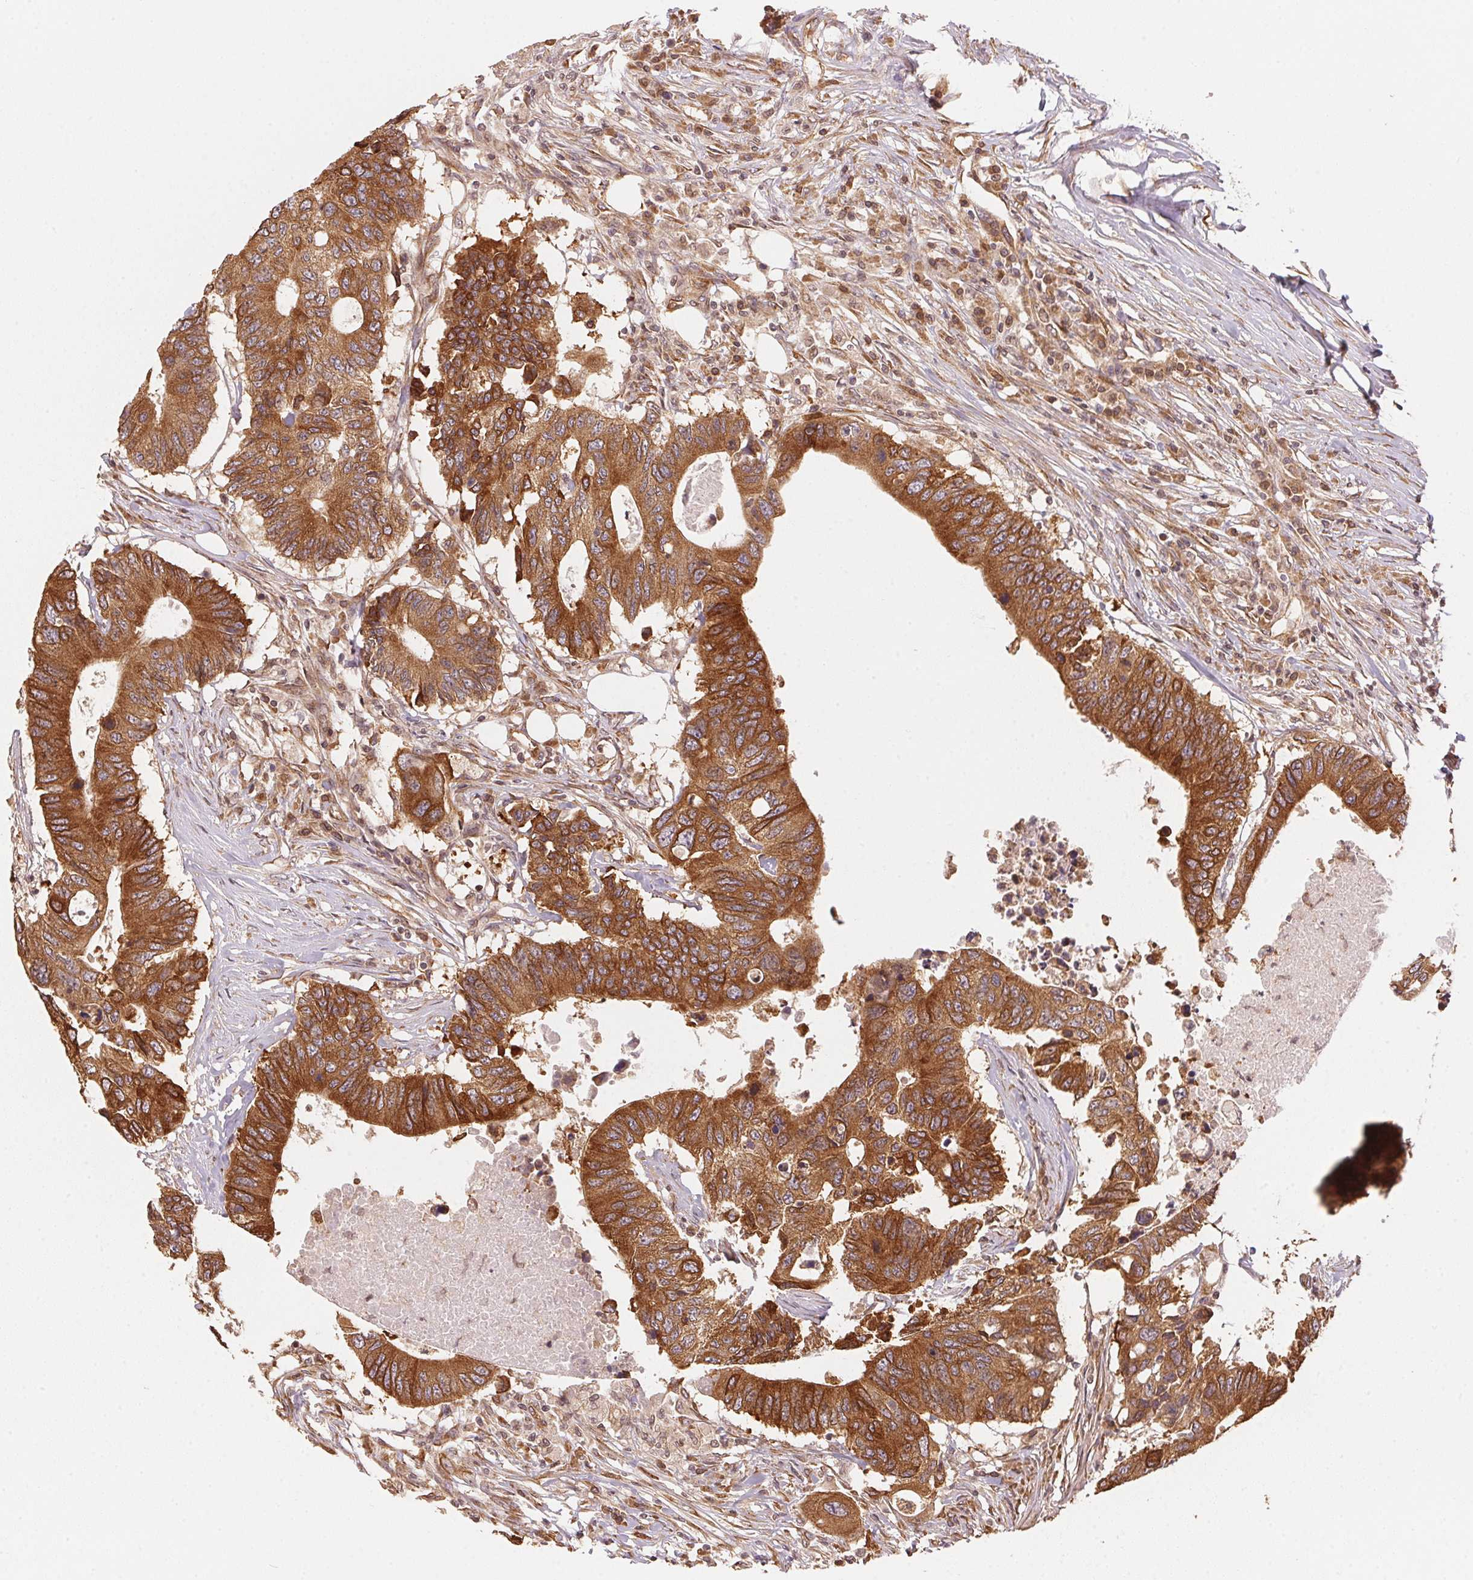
{"staining": {"intensity": "strong", "quantity": ">75%", "location": "cytoplasmic/membranous"}, "tissue": "colorectal cancer", "cell_type": "Tumor cells", "image_type": "cancer", "snomed": [{"axis": "morphology", "description": "Adenocarcinoma, NOS"}, {"axis": "topography", "description": "Colon"}], "caption": "The immunohistochemical stain shows strong cytoplasmic/membranous expression in tumor cells of colorectal cancer tissue.", "gene": "STRN4", "patient": {"sex": "male", "age": 71}}